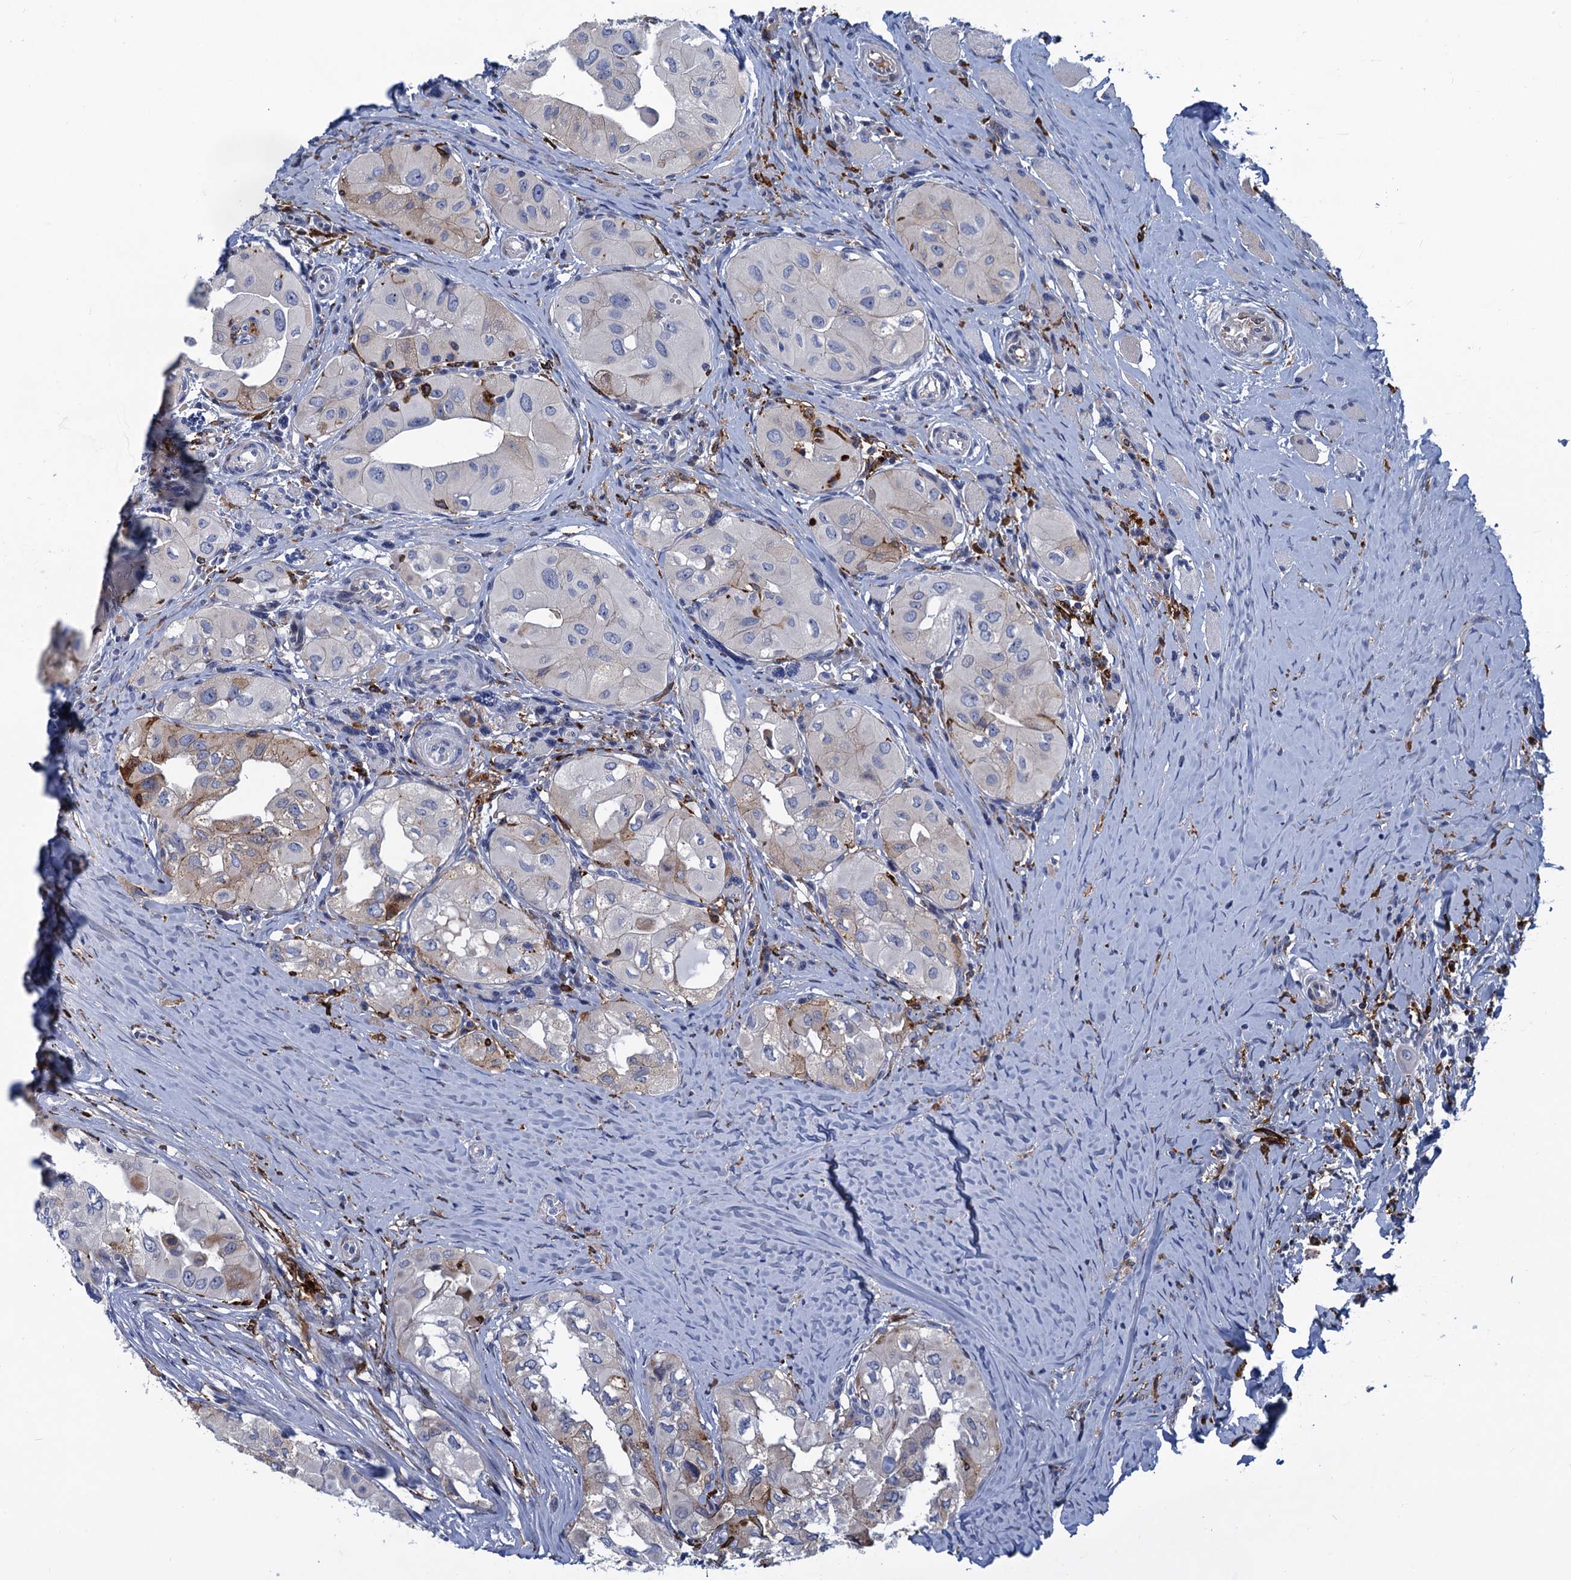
{"staining": {"intensity": "weak", "quantity": "<25%", "location": "cytoplasmic/membranous"}, "tissue": "thyroid cancer", "cell_type": "Tumor cells", "image_type": "cancer", "snomed": [{"axis": "morphology", "description": "Papillary adenocarcinoma, NOS"}, {"axis": "topography", "description": "Thyroid gland"}], "caption": "The histopathology image displays no staining of tumor cells in thyroid cancer. Nuclei are stained in blue.", "gene": "DNHD1", "patient": {"sex": "female", "age": 59}}